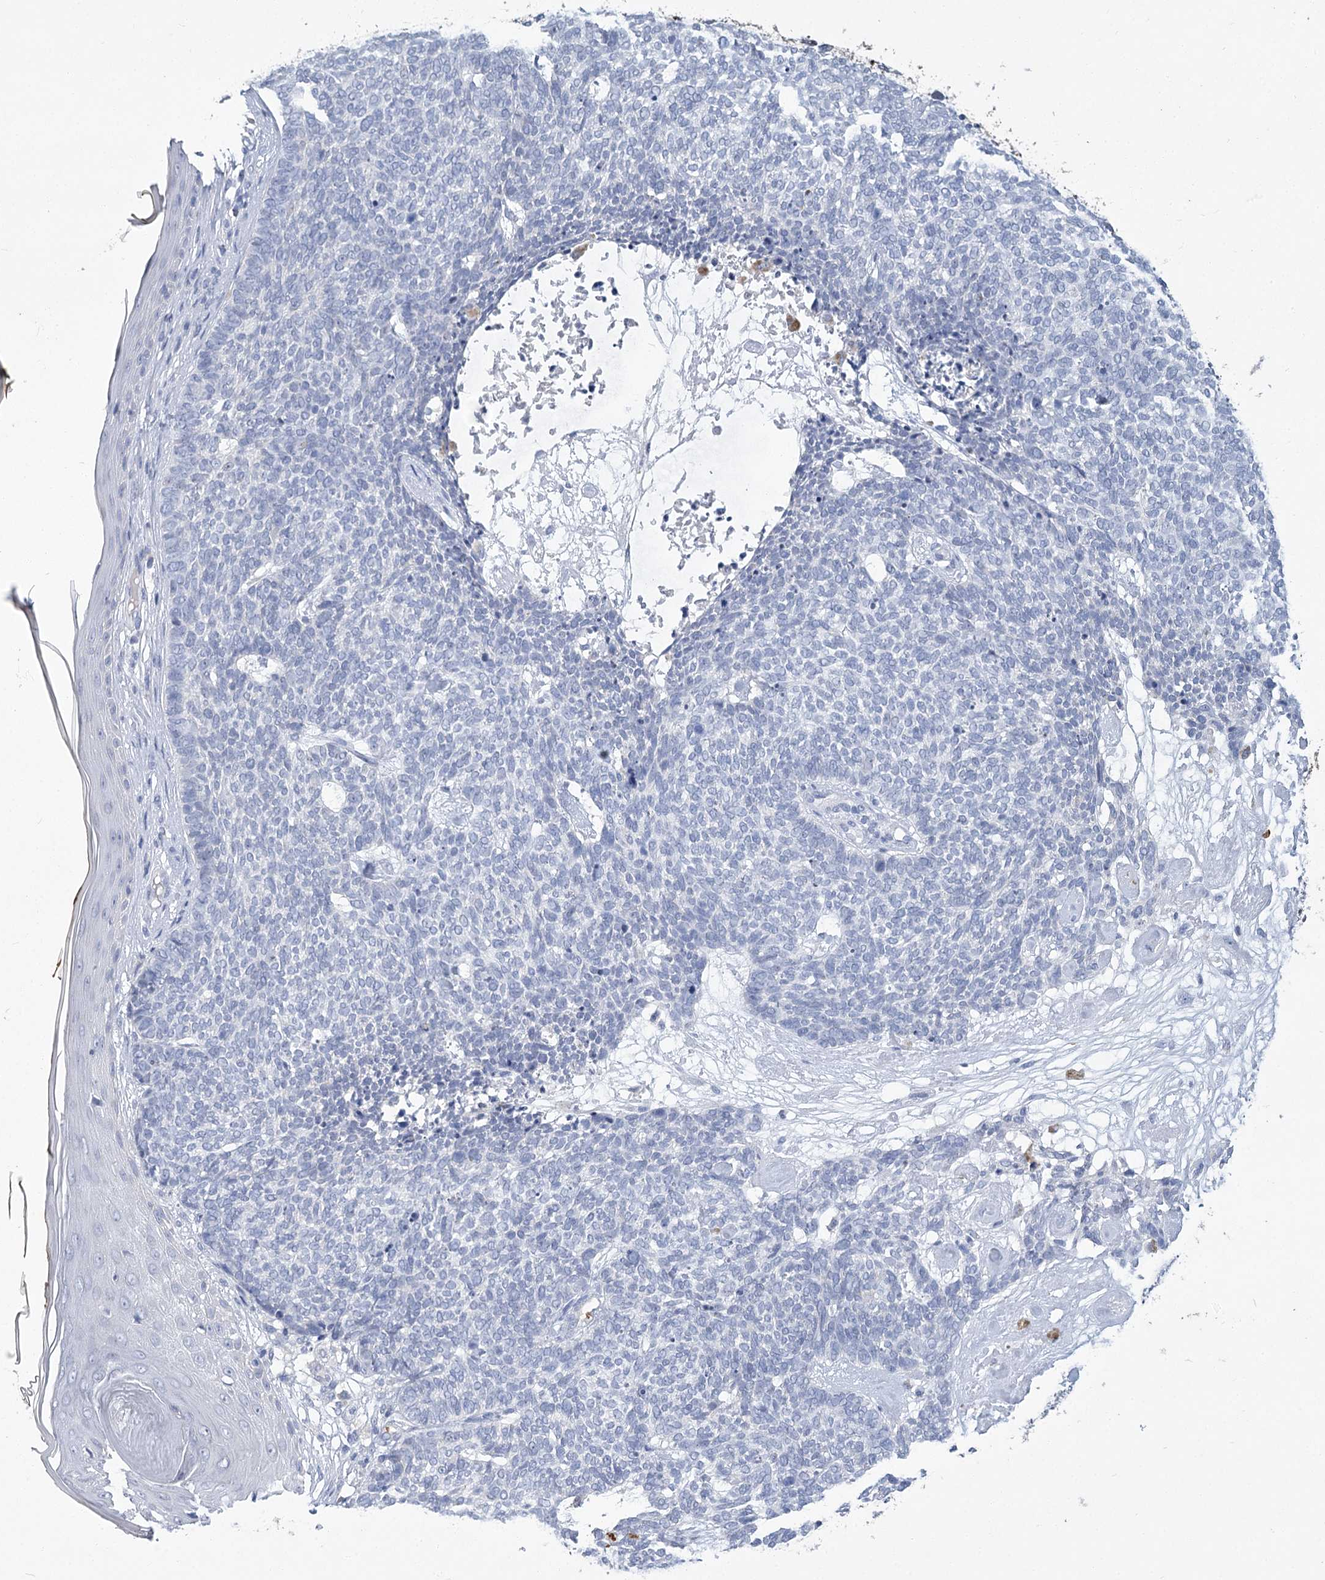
{"staining": {"intensity": "negative", "quantity": "none", "location": "none"}, "tissue": "skin cancer", "cell_type": "Tumor cells", "image_type": "cancer", "snomed": [{"axis": "morphology", "description": "Basal cell carcinoma"}, {"axis": "topography", "description": "Skin"}], "caption": "DAB (3,3'-diaminobenzidine) immunohistochemical staining of skin basal cell carcinoma exhibits no significant expression in tumor cells.", "gene": "HBA1", "patient": {"sex": "female", "age": 84}}